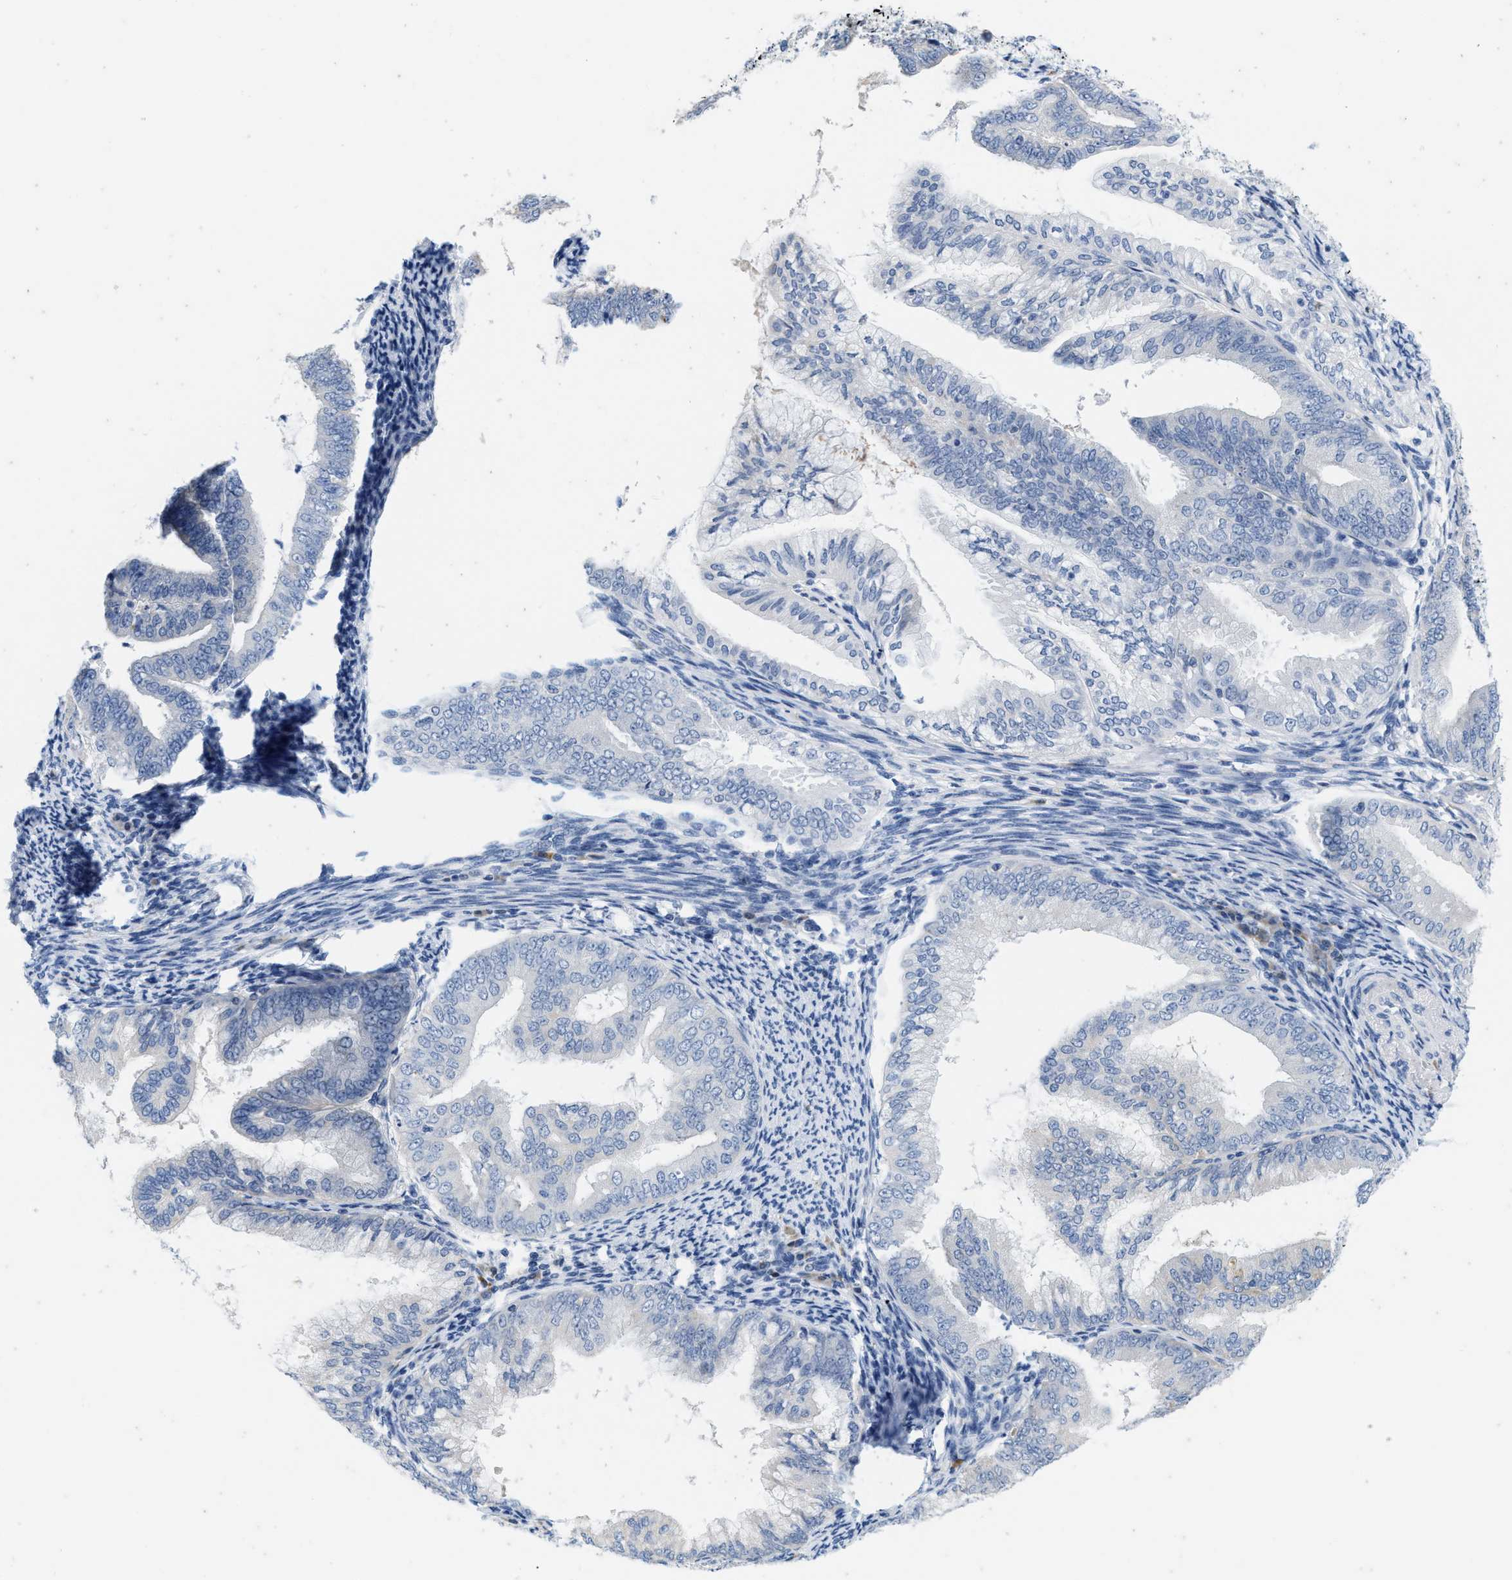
{"staining": {"intensity": "negative", "quantity": "none", "location": "none"}, "tissue": "endometrial cancer", "cell_type": "Tumor cells", "image_type": "cancer", "snomed": [{"axis": "morphology", "description": "Adenocarcinoma, NOS"}, {"axis": "topography", "description": "Endometrium"}], "caption": "Immunohistochemistry photomicrograph of neoplastic tissue: endometrial cancer (adenocarcinoma) stained with DAB shows no significant protein staining in tumor cells.", "gene": "ABCB11", "patient": {"sex": "female", "age": 63}}